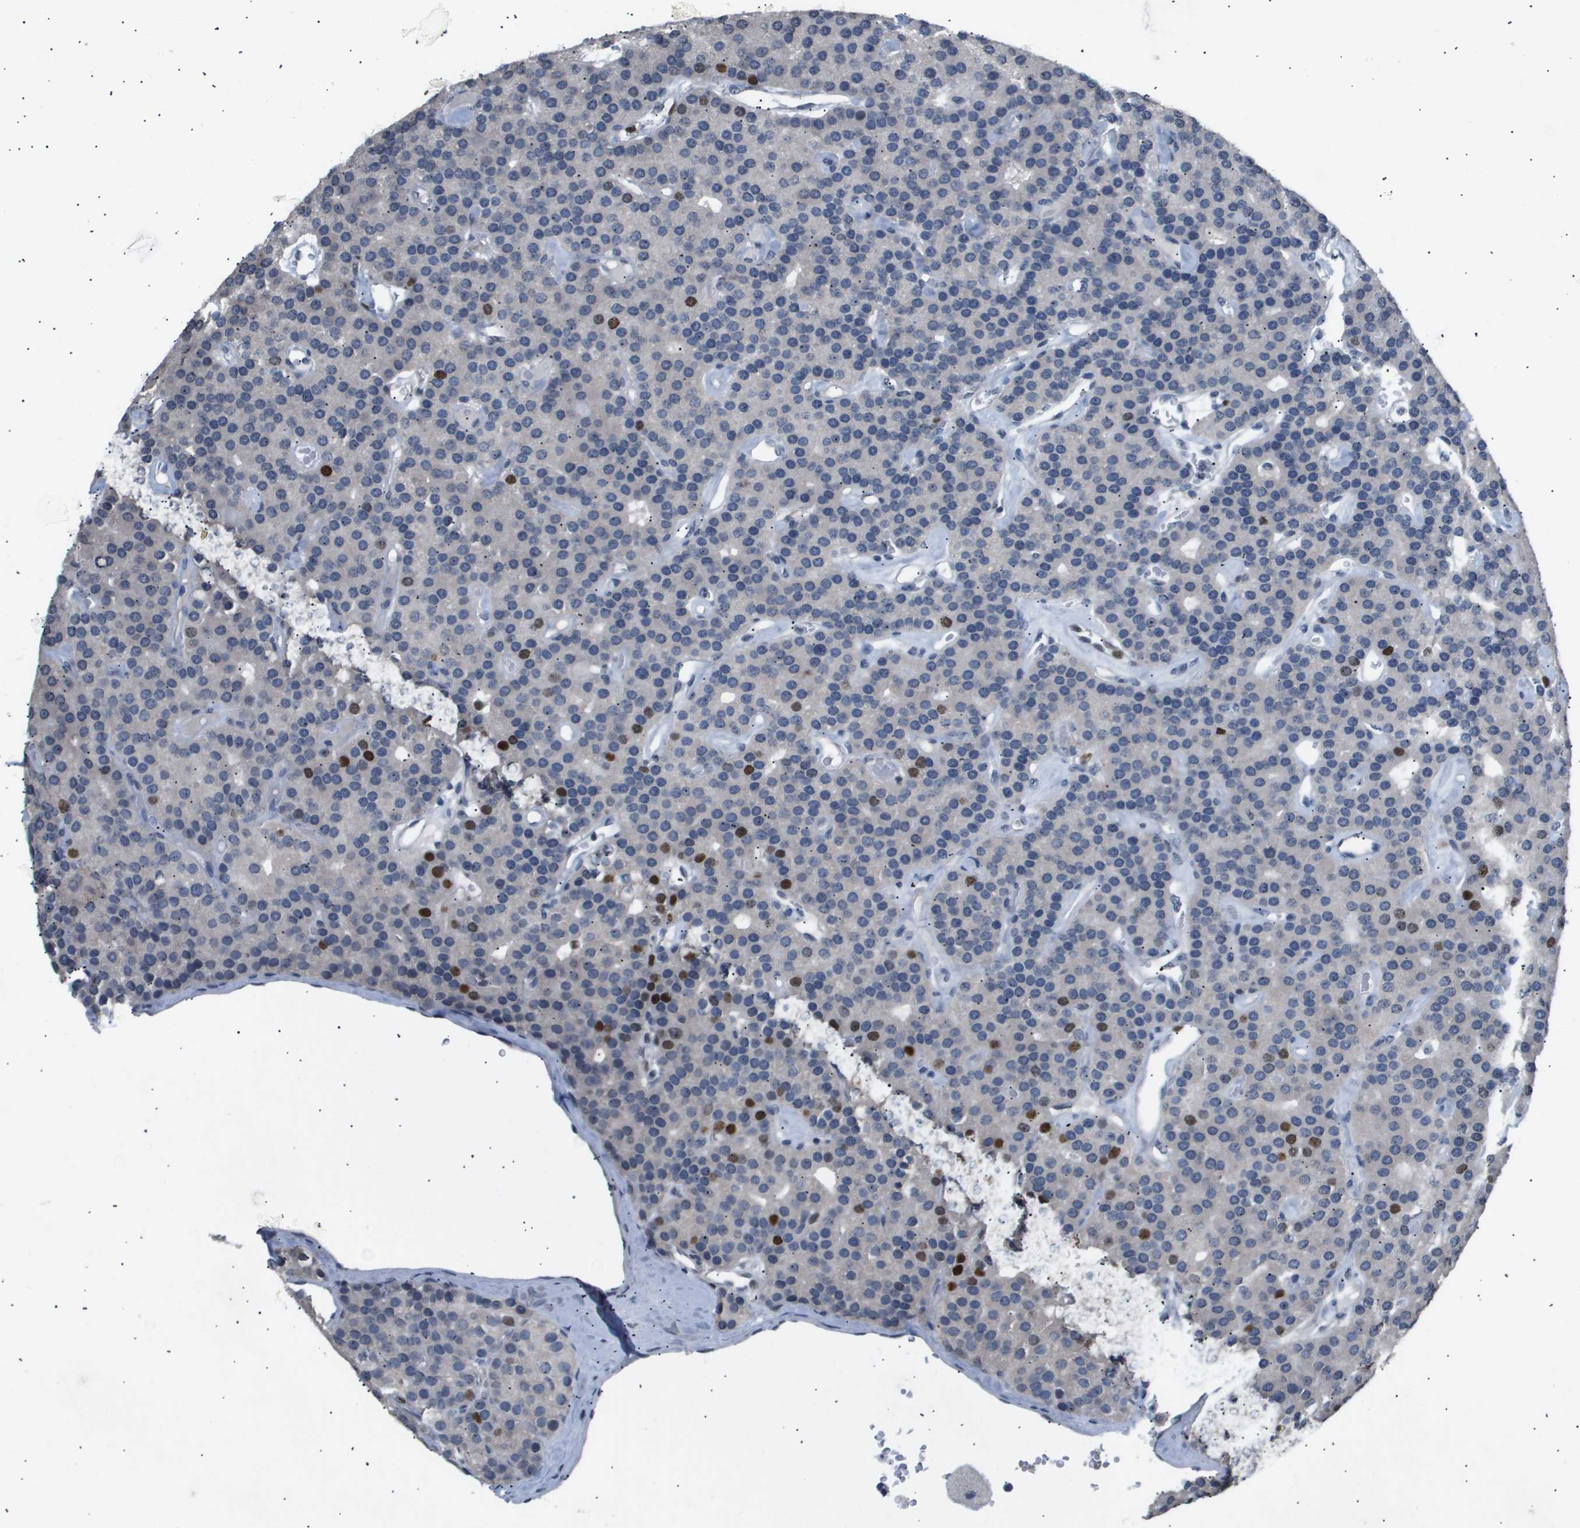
{"staining": {"intensity": "strong", "quantity": "<25%", "location": "nuclear"}, "tissue": "parathyroid gland", "cell_type": "Glandular cells", "image_type": "normal", "snomed": [{"axis": "morphology", "description": "Normal tissue, NOS"}, {"axis": "morphology", "description": "Adenoma, NOS"}, {"axis": "topography", "description": "Parathyroid gland"}], "caption": "A brown stain shows strong nuclear staining of a protein in glandular cells of unremarkable human parathyroid gland. (DAB (3,3'-diaminobenzidine) IHC with brightfield microscopy, high magnification).", "gene": "ANAPC2", "patient": {"sex": "female", "age": 86}}